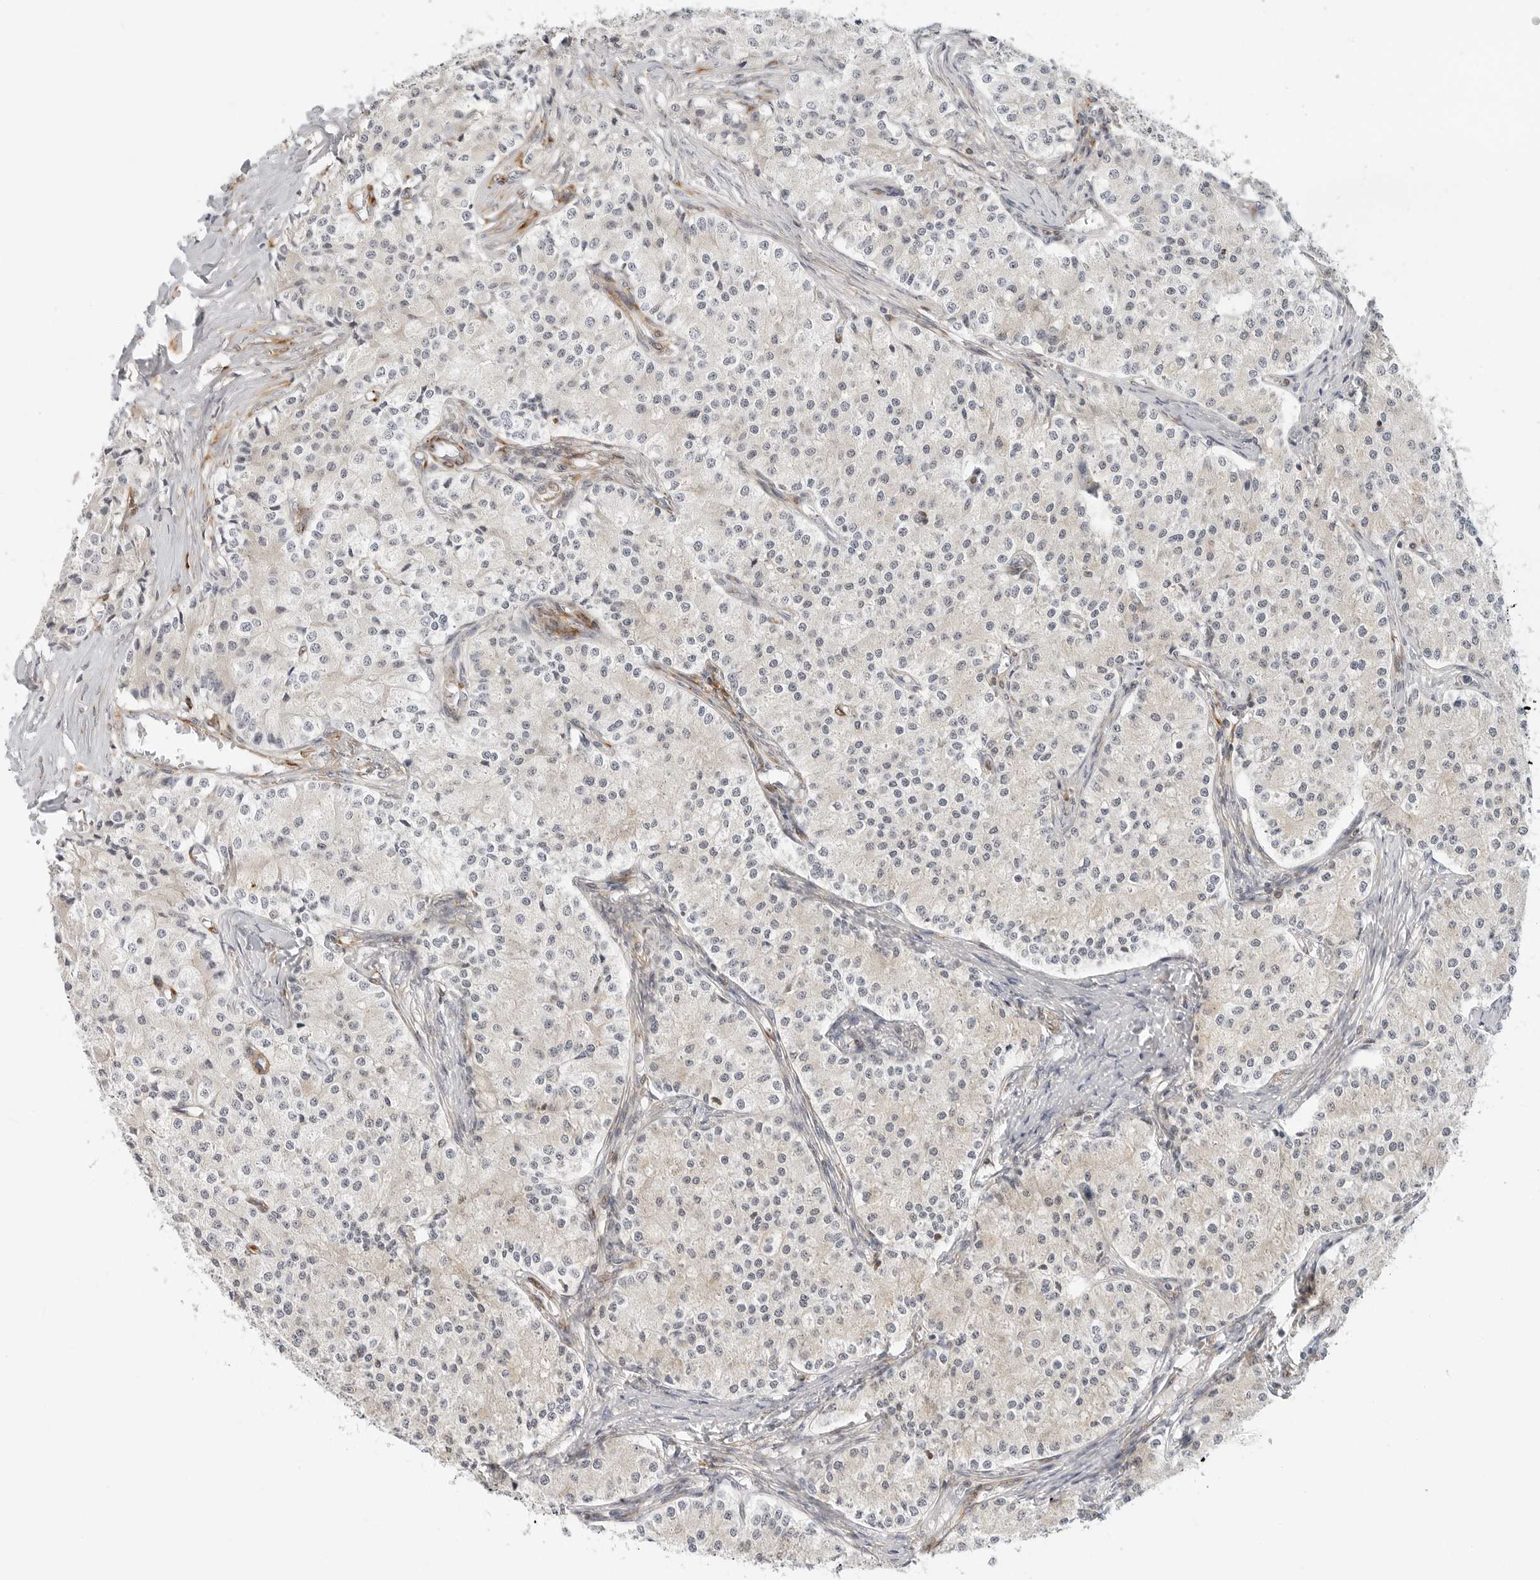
{"staining": {"intensity": "weak", "quantity": "<25%", "location": "cytoplasmic/membranous"}, "tissue": "carcinoid", "cell_type": "Tumor cells", "image_type": "cancer", "snomed": [{"axis": "morphology", "description": "Carcinoid, malignant, NOS"}, {"axis": "topography", "description": "Colon"}], "caption": "IHC image of neoplastic tissue: malignant carcinoid stained with DAB demonstrates no significant protein staining in tumor cells. The staining was performed using DAB to visualize the protein expression in brown, while the nuclei were stained in blue with hematoxylin (Magnification: 20x).", "gene": "C1QTNF1", "patient": {"sex": "female", "age": 52}}